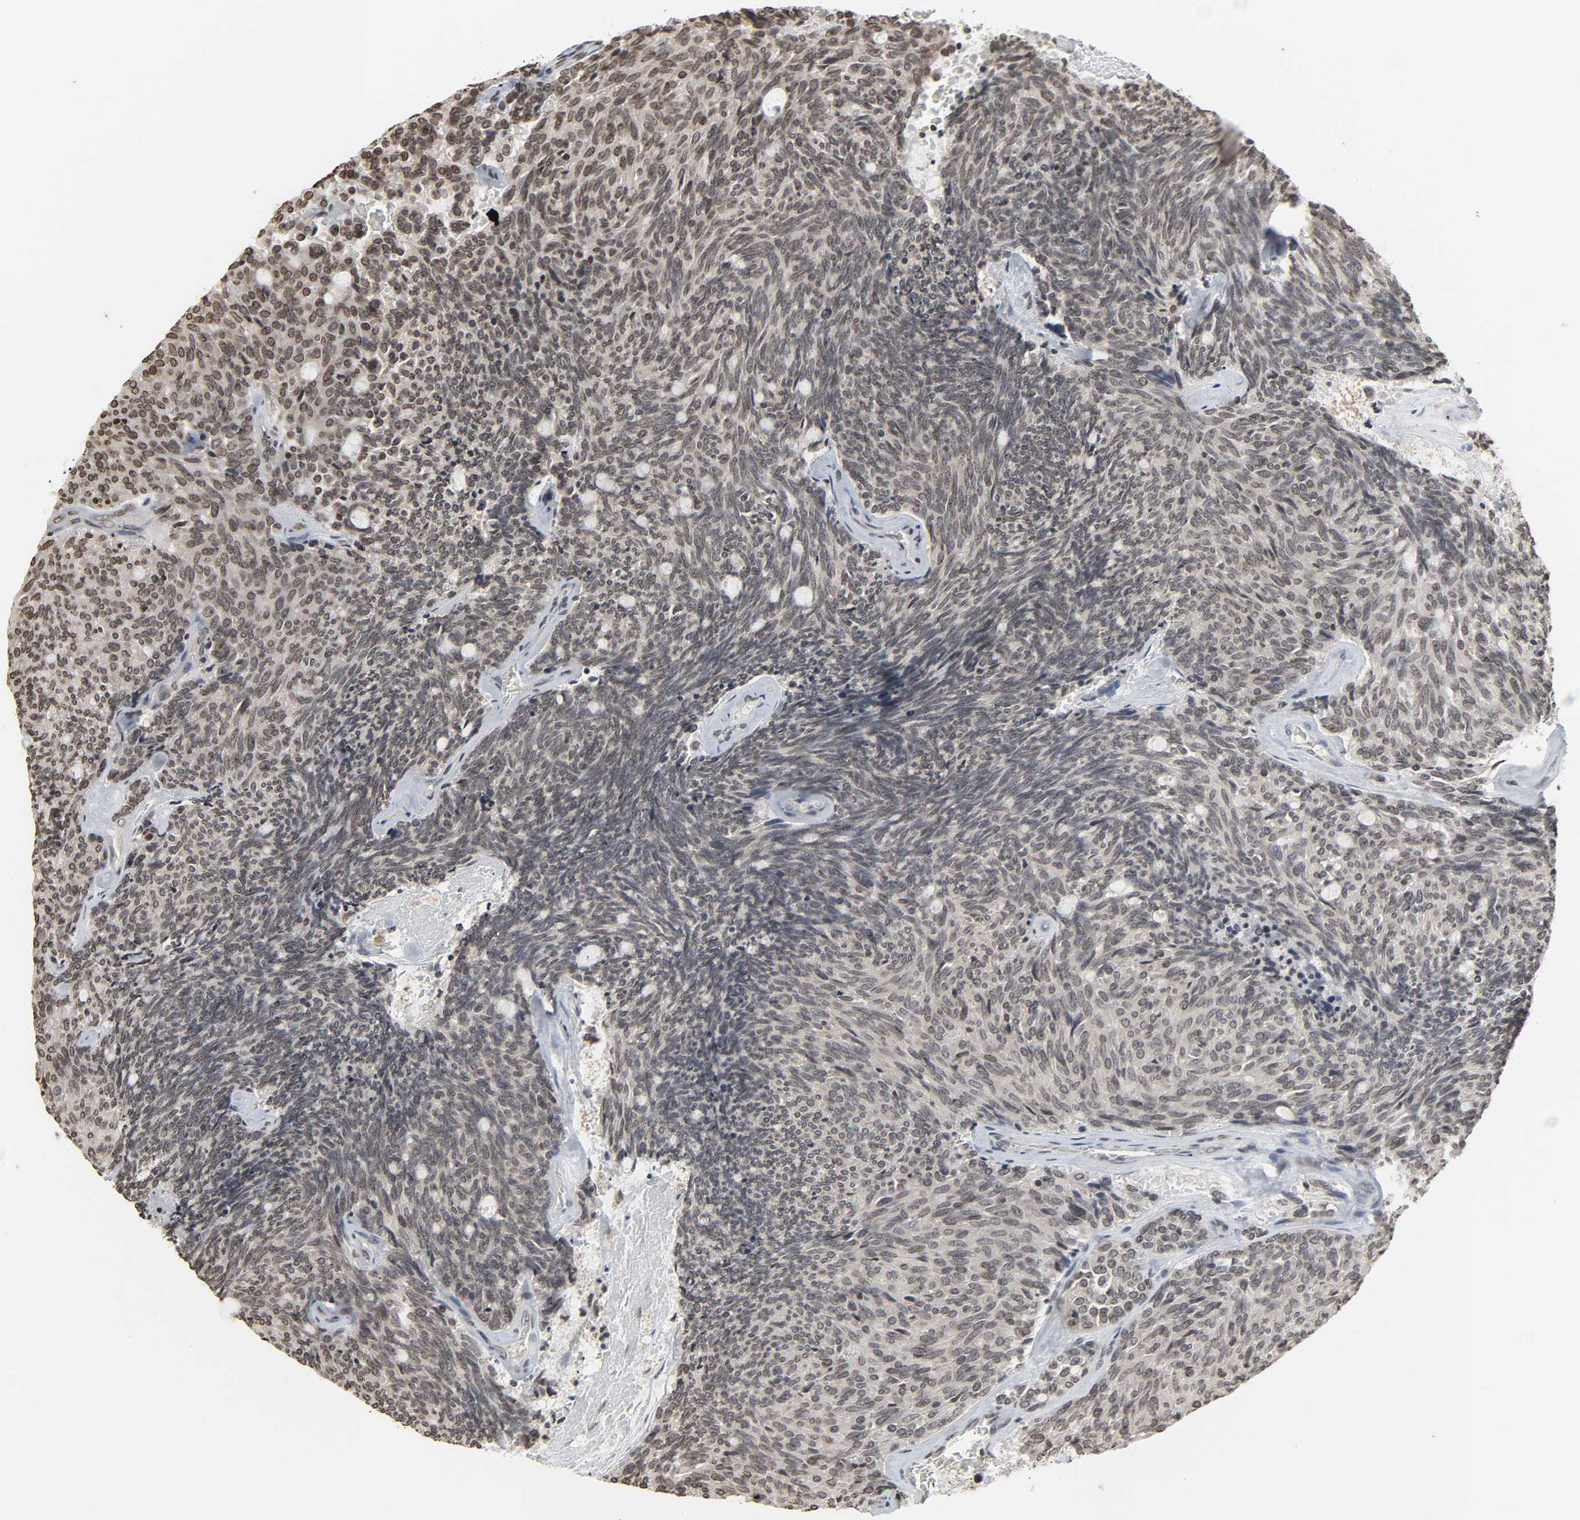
{"staining": {"intensity": "moderate", "quantity": ">75%", "location": "nuclear"}, "tissue": "carcinoid", "cell_type": "Tumor cells", "image_type": "cancer", "snomed": [{"axis": "morphology", "description": "Carcinoid, malignant, NOS"}, {"axis": "topography", "description": "Pancreas"}], "caption": "Tumor cells display moderate nuclear positivity in approximately >75% of cells in carcinoid.", "gene": "ELAVL1", "patient": {"sex": "female", "age": 54}}